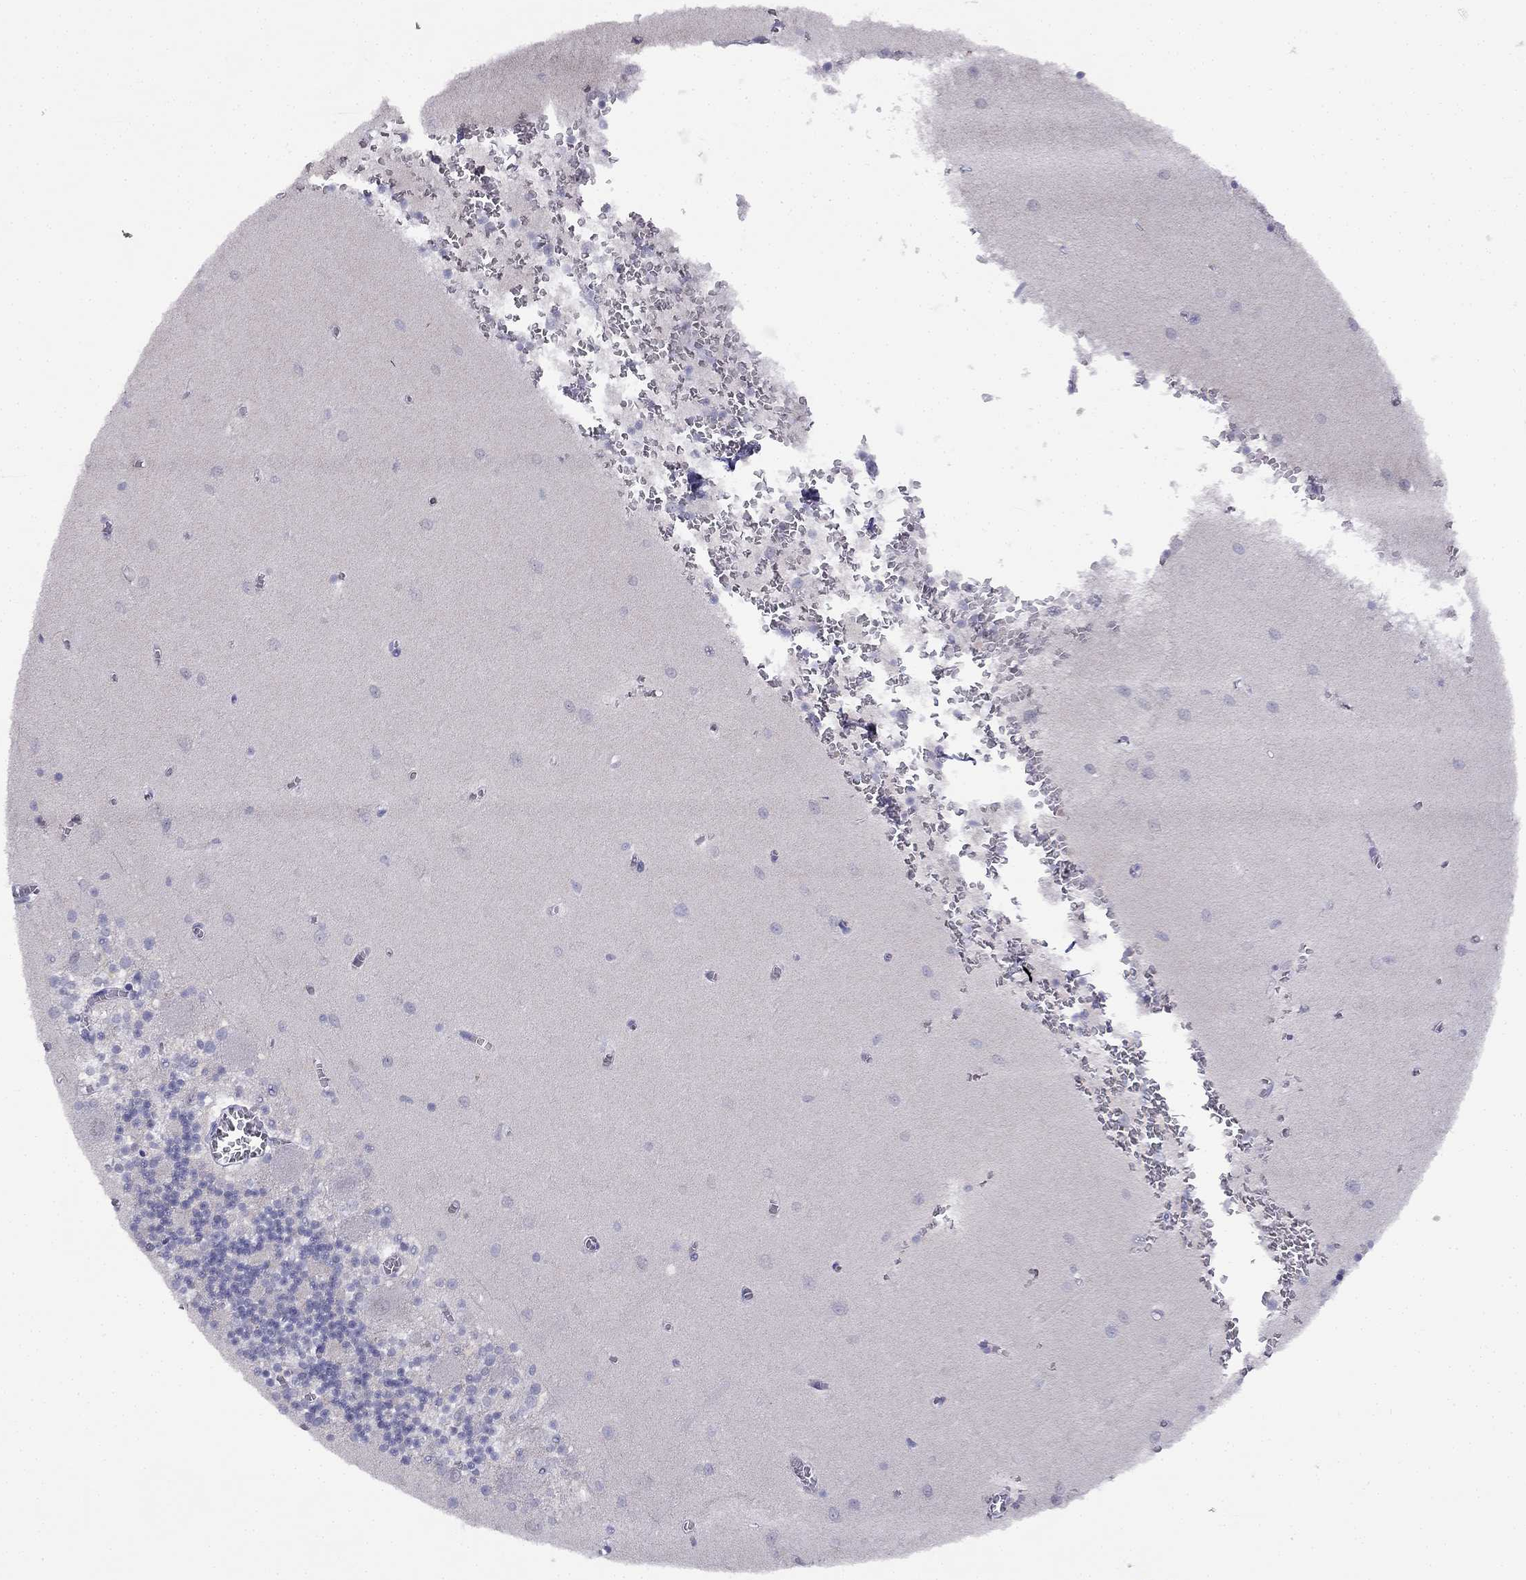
{"staining": {"intensity": "negative", "quantity": "none", "location": "none"}, "tissue": "cerebellum", "cell_type": "Cells in granular layer", "image_type": "normal", "snomed": [{"axis": "morphology", "description": "Normal tissue, NOS"}, {"axis": "topography", "description": "Cerebellum"}], "caption": "IHC micrograph of normal human cerebellum stained for a protein (brown), which reveals no positivity in cells in granular layer. The staining is performed using DAB brown chromogen with nuclei counter-stained in using hematoxylin.", "gene": "C16orf89", "patient": {"sex": "female", "age": 64}}